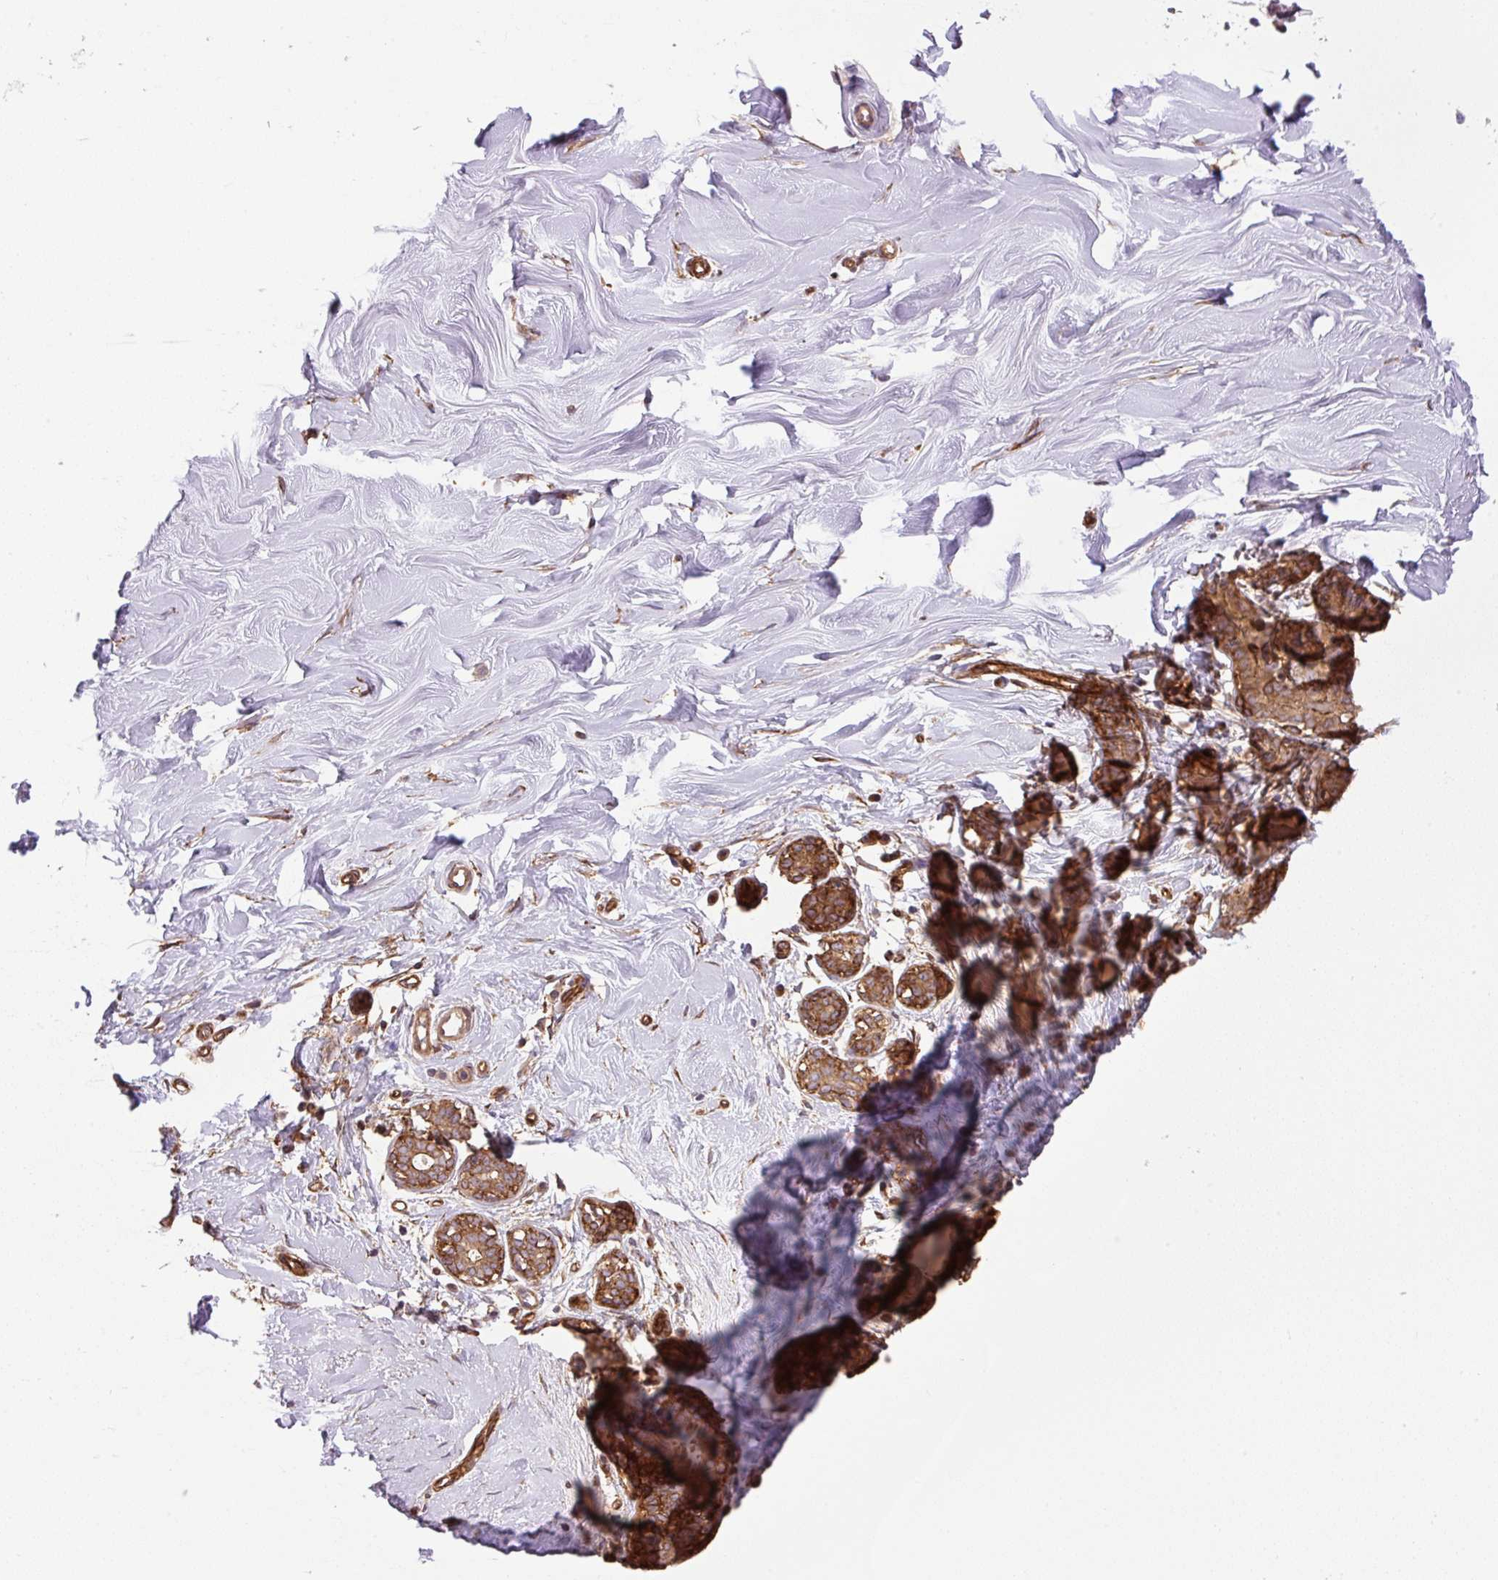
{"staining": {"intensity": "negative", "quantity": "none", "location": "none"}, "tissue": "breast", "cell_type": "Adipocytes", "image_type": "normal", "snomed": [{"axis": "morphology", "description": "Normal tissue, NOS"}, {"axis": "topography", "description": "Breast"}], "caption": "Adipocytes are negative for brown protein staining in normal breast. (Stains: DAB (3,3'-diaminobenzidine) IHC with hematoxylin counter stain, Microscopy: brightfield microscopy at high magnification).", "gene": "SEPTIN10", "patient": {"sex": "female", "age": 27}}